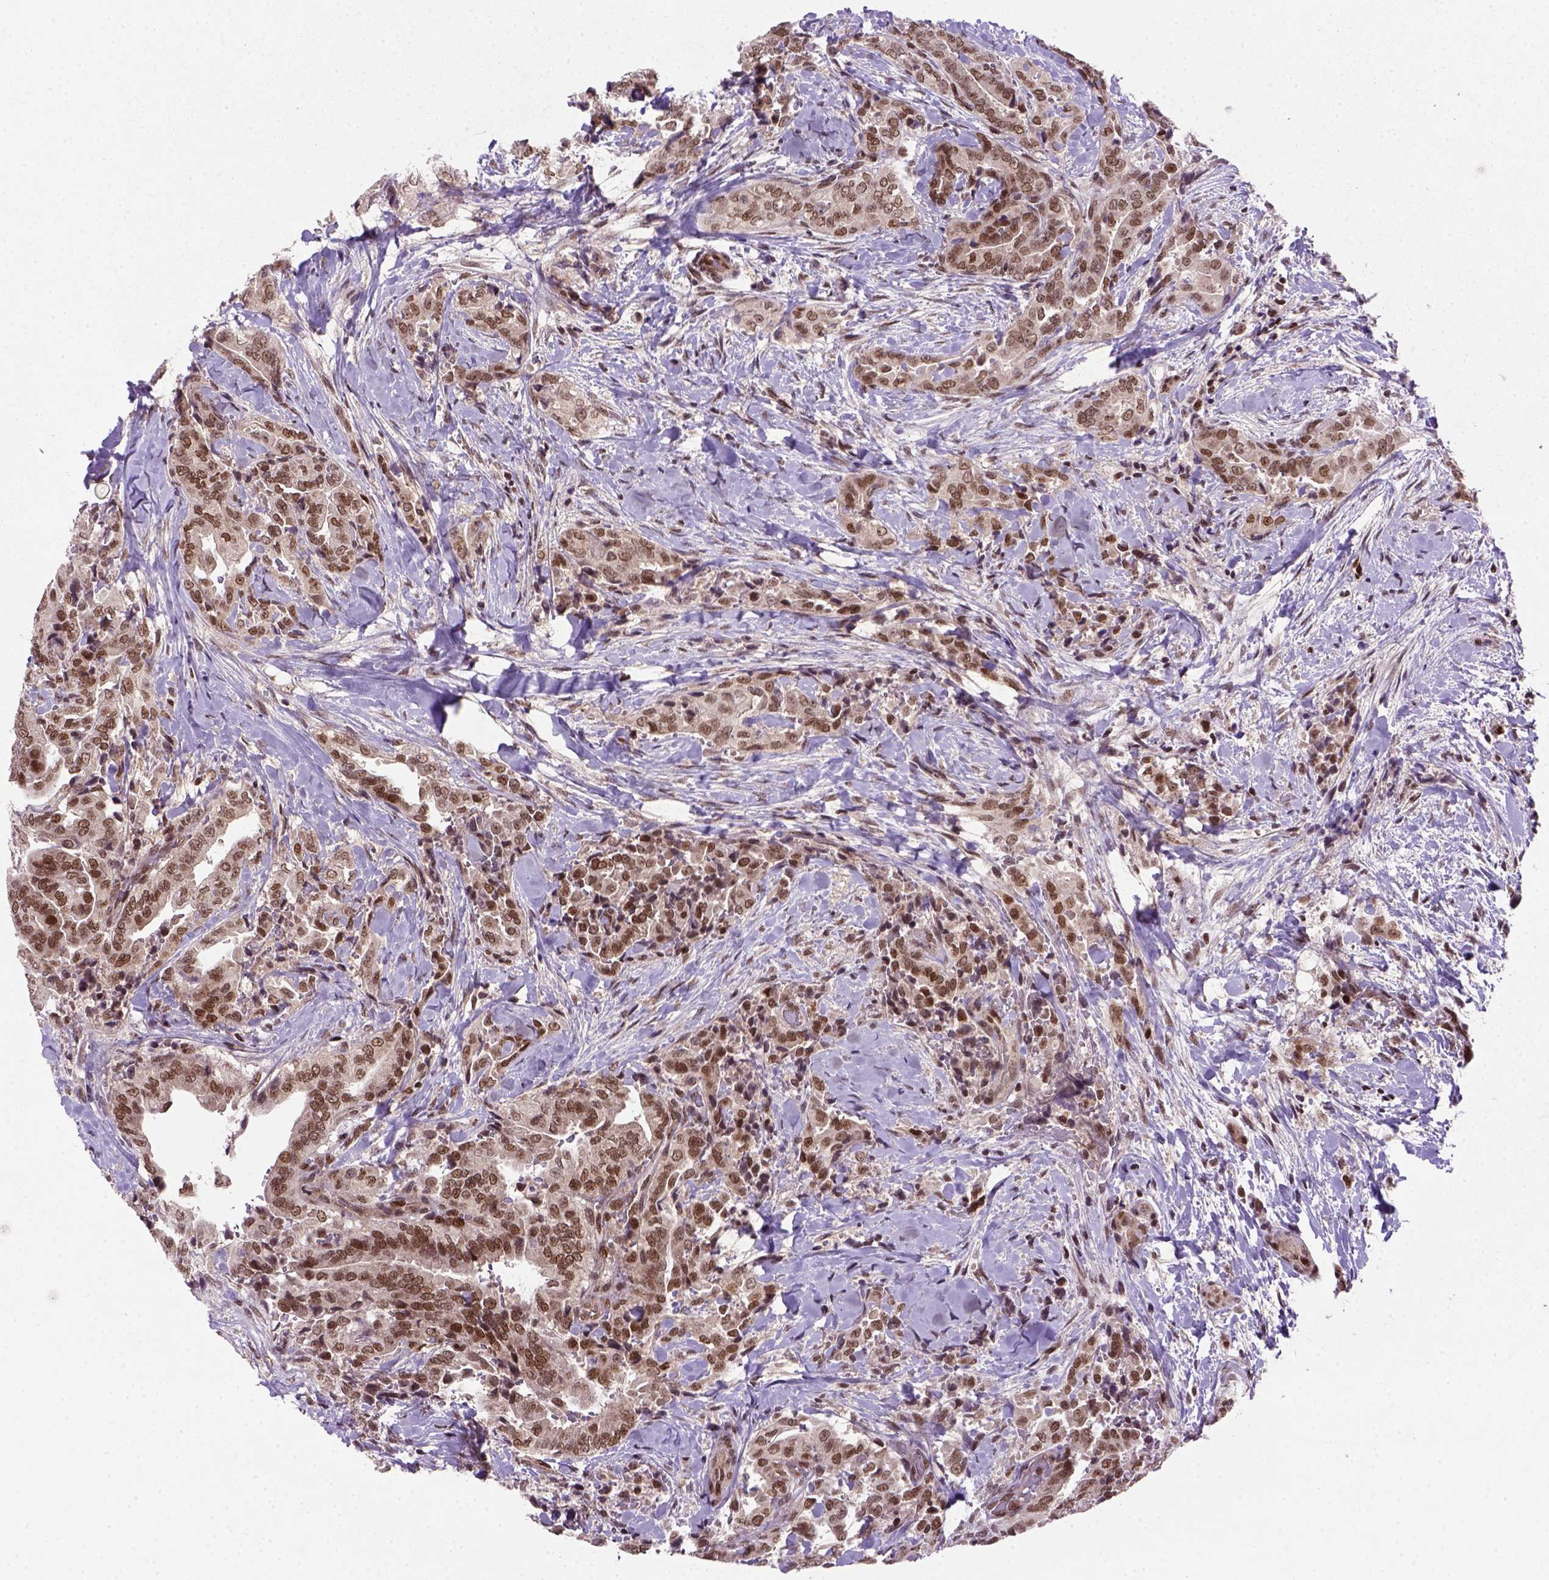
{"staining": {"intensity": "moderate", "quantity": ">75%", "location": "nuclear"}, "tissue": "thyroid cancer", "cell_type": "Tumor cells", "image_type": "cancer", "snomed": [{"axis": "morphology", "description": "Papillary adenocarcinoma, NOS"}, {"axis": "topography", "description": "Thyroid gland"}], "caption": "Immunohistochemistry (IHC) (DAB) staining of thyroid cancer displays moderate nuclear protein staining in approximately >75% of tumor cells.", "gene": "MGMT", "patient": {"sex": "male", "age": 61}}